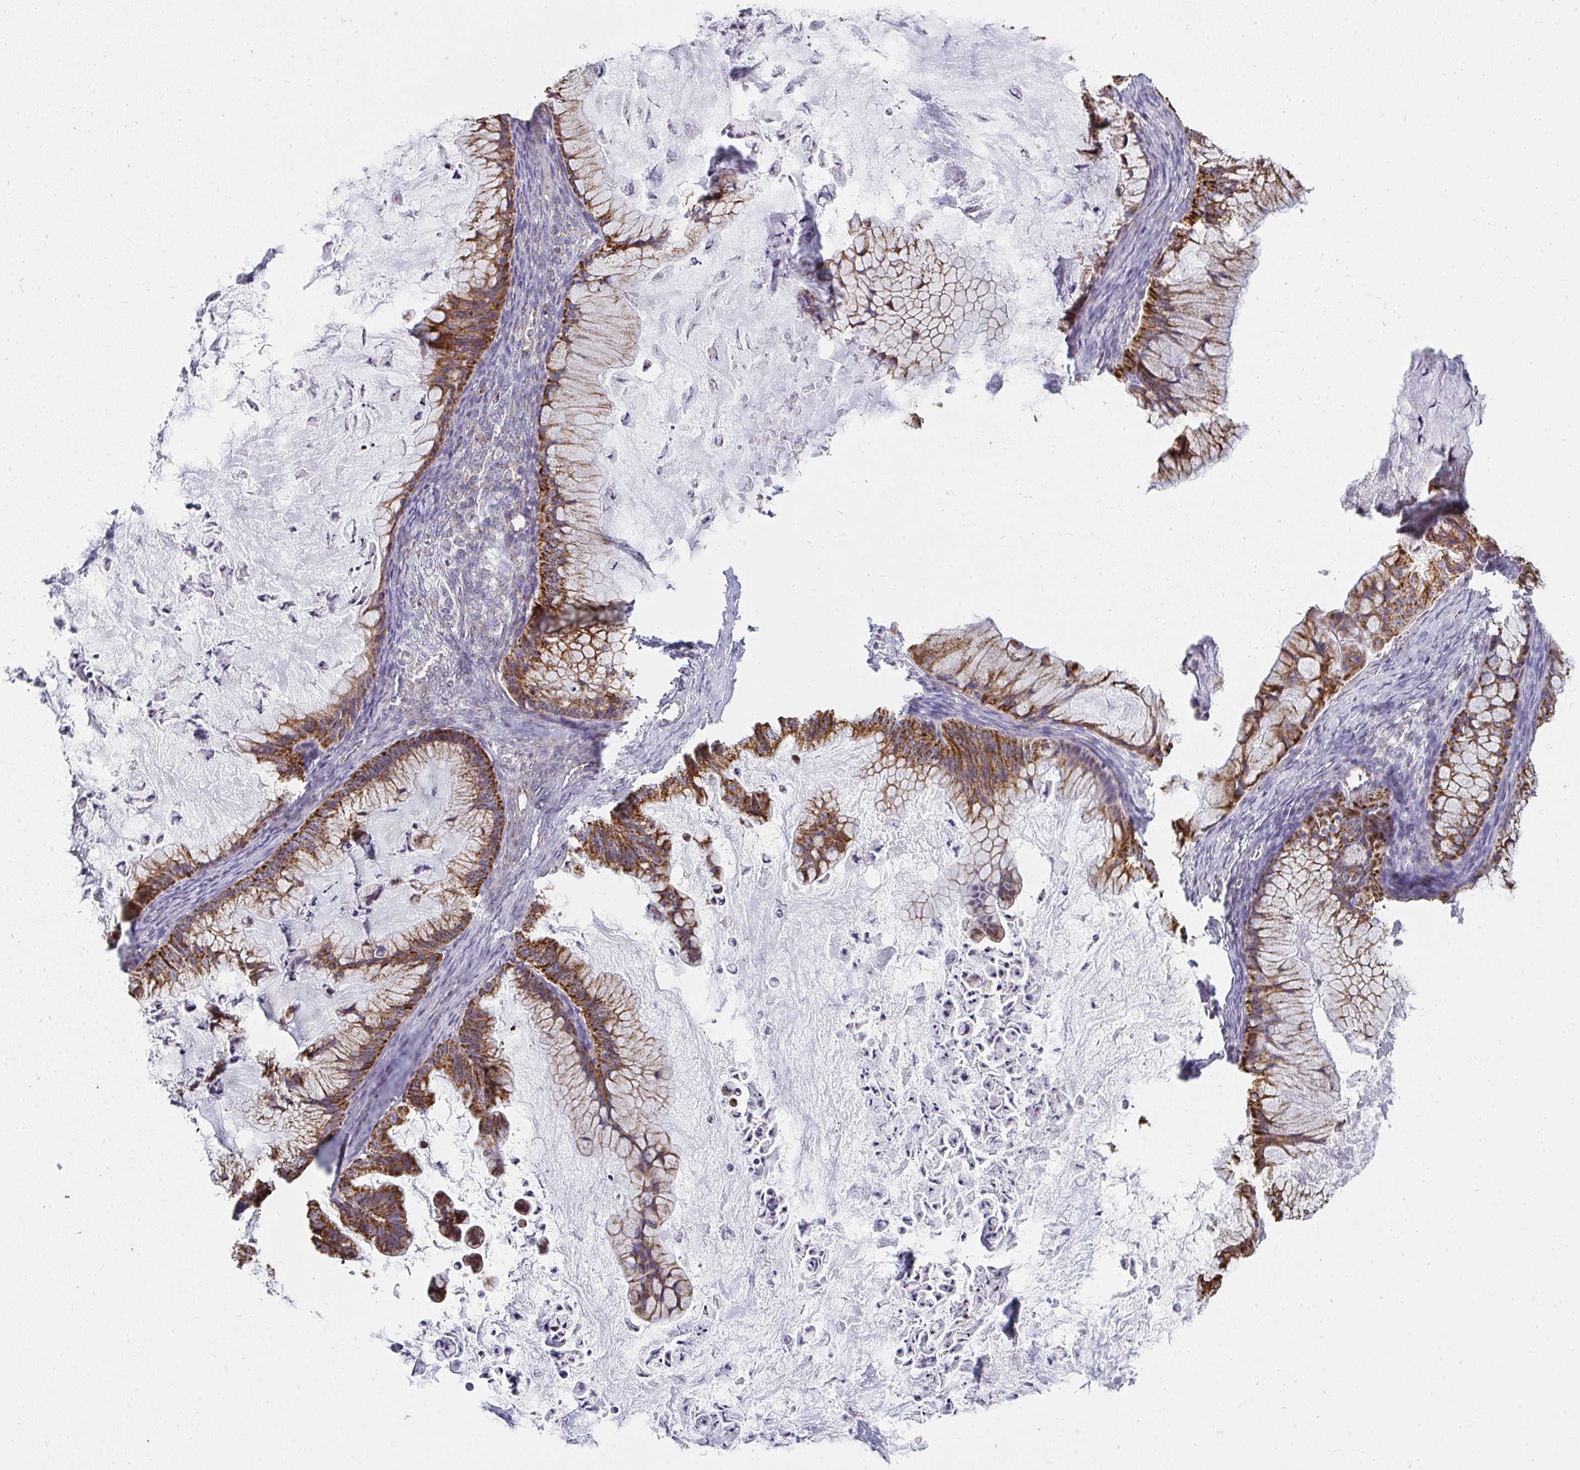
{"staining": {"intensity": "moderate", "quantity": ">75%", "location": "cytoplasmic/membranous"}, "tissue": "ovarian cancer", "cell_type": "Tumor cells", "image_type": "cancer", "snomed": [{"axis": "morphology", "description": "Cystadenocarcinoma, mucinous, NOS"}, {"axis": "topography", "description": "Ovary"}], "caption": "Ovarian cancer (mucinous cystadenocarcinoma) stained with a protein marker exhibits moderate staining in tumor cells.", "gene": "FAHD1", "patient": {"sex": "female", "age": 72}}